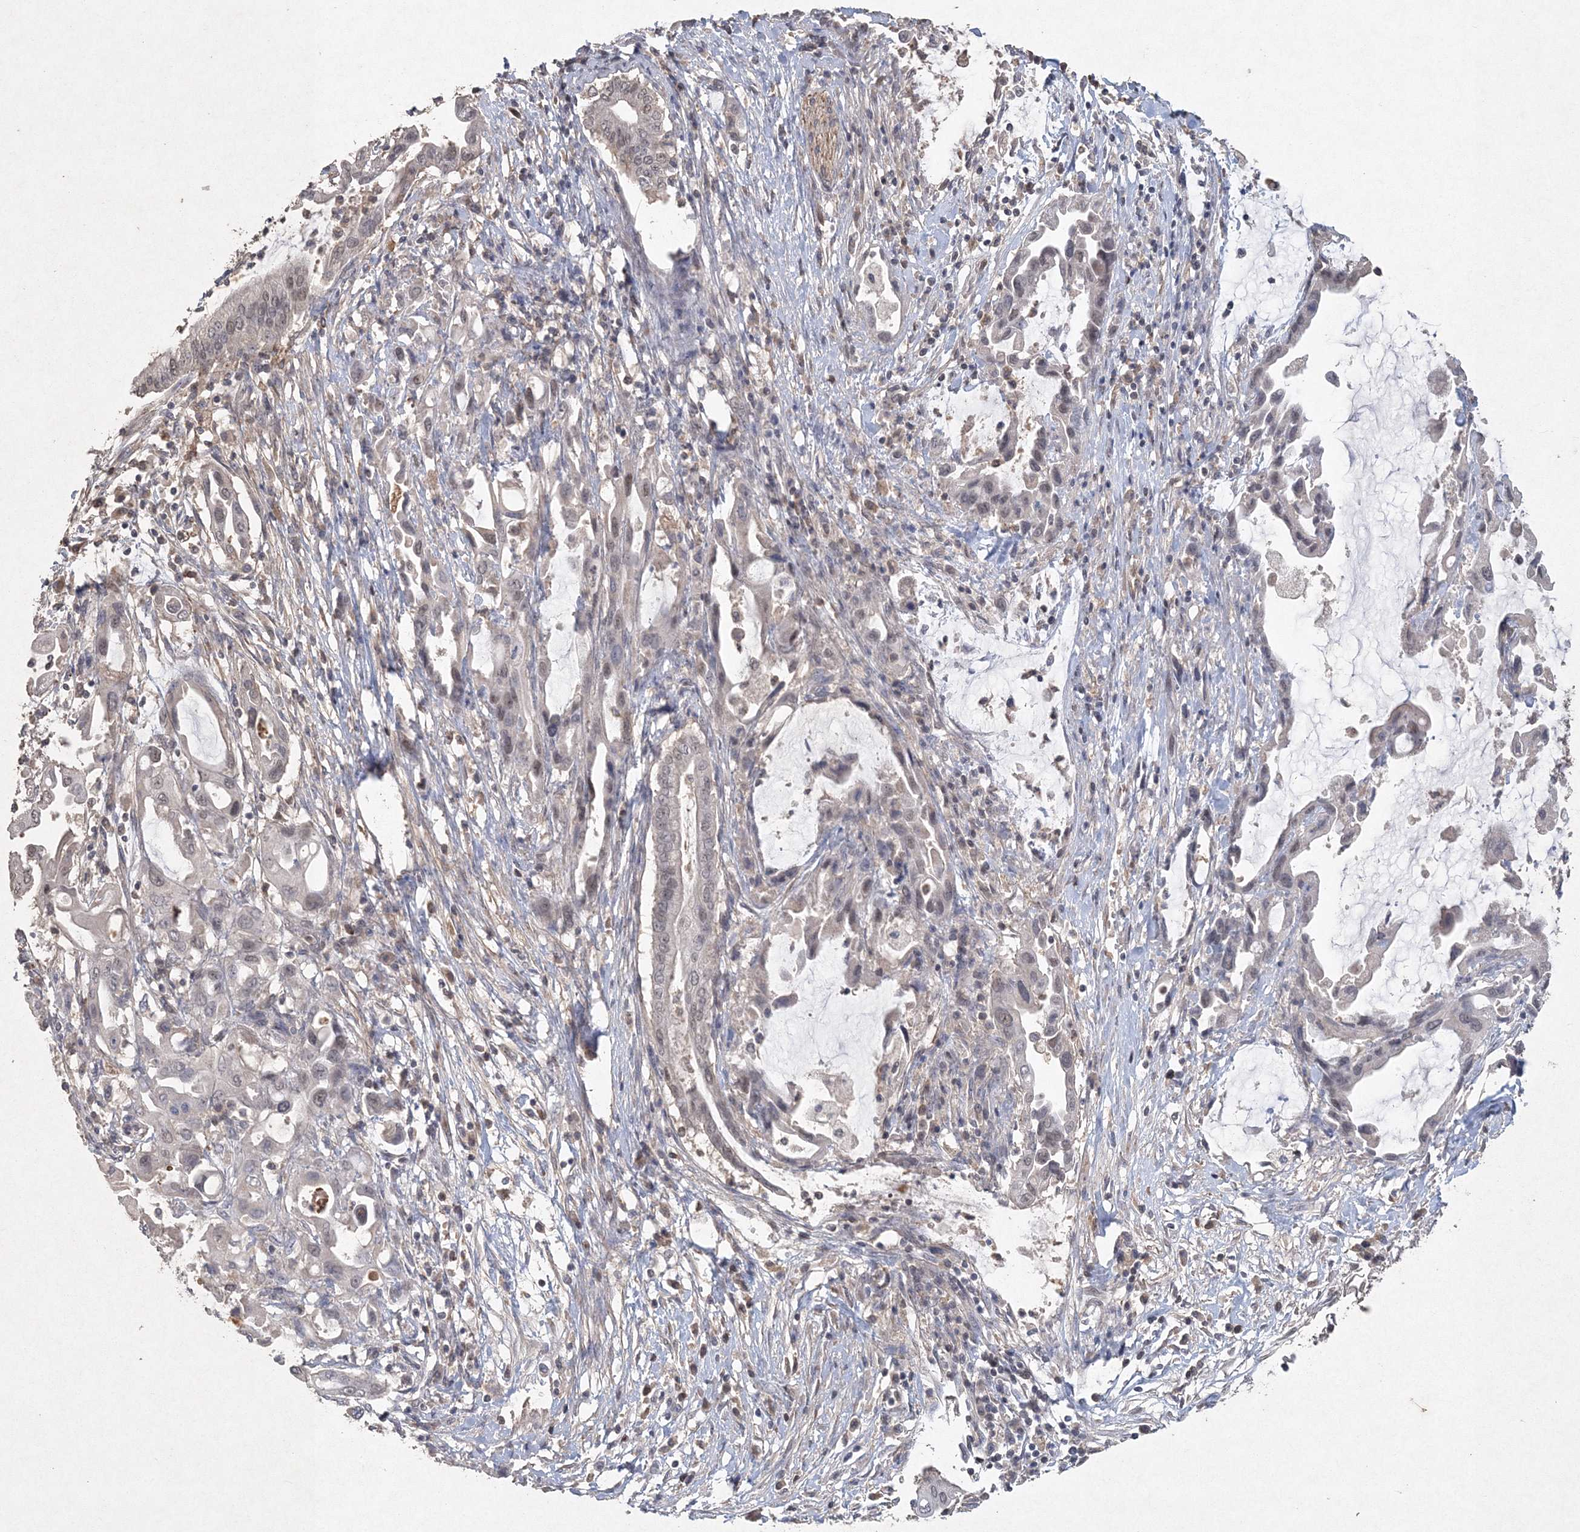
{"staining": {"intensity": "negative", "quantity": "none", "location": "none"}, "tissue": "pancreatic cancer", "cell_type": "Tumor cells", "image_type": "cancer", "snomed": [{"axis": "morphology", "description": "Adenocarcinoma, NOS"}, {"axis": "topography", "description": "Pancreas"}], "caption": "Micrograph shows no significant protein positivity in tumor cells of adenocarcinoma (pancreatic).", "gene": "UIMC1", "patient": {"sex": "female", "age": 57}}